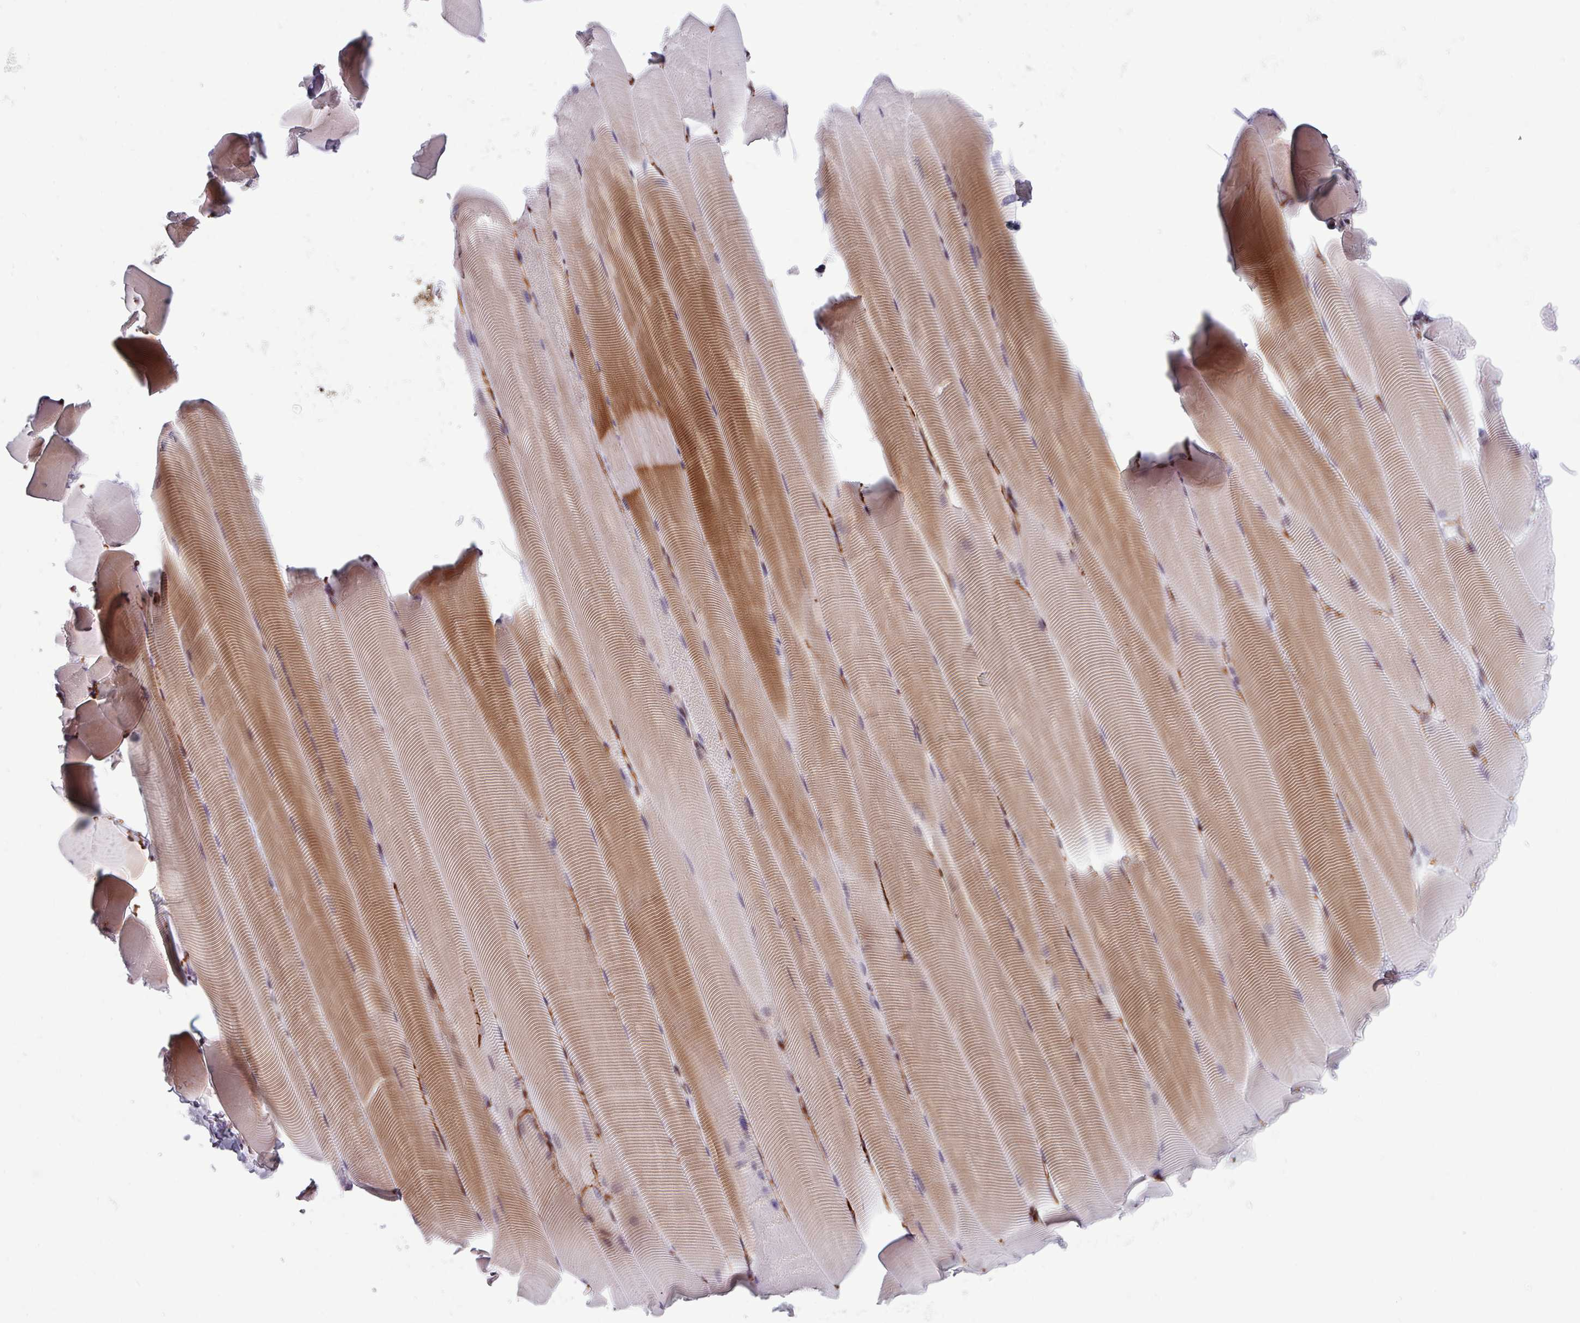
{"staining": {"intensity": "moderate", "quantity": "25%-75%", "location": "cytoplasmic/membranous"}, "tissue": "skeletal muscle", "cell_type": "Myocytes", "image_type": "normal", "snomed": [{"axis": "morphology", "description": "Normal tissue, NOS"}, {"axis": "topography", "description": "Skeletal muscle"}], "caption": "Skeletal muscle stained with DAB (3,3'-diaminobenzidine) IHC demonstrates medium levels of moderate cytoplasmic/membranous staining in approximately 25%-75% of myocytes.", "gene": "ZNF575", "patient": {"sex": "male", "age": 25}}